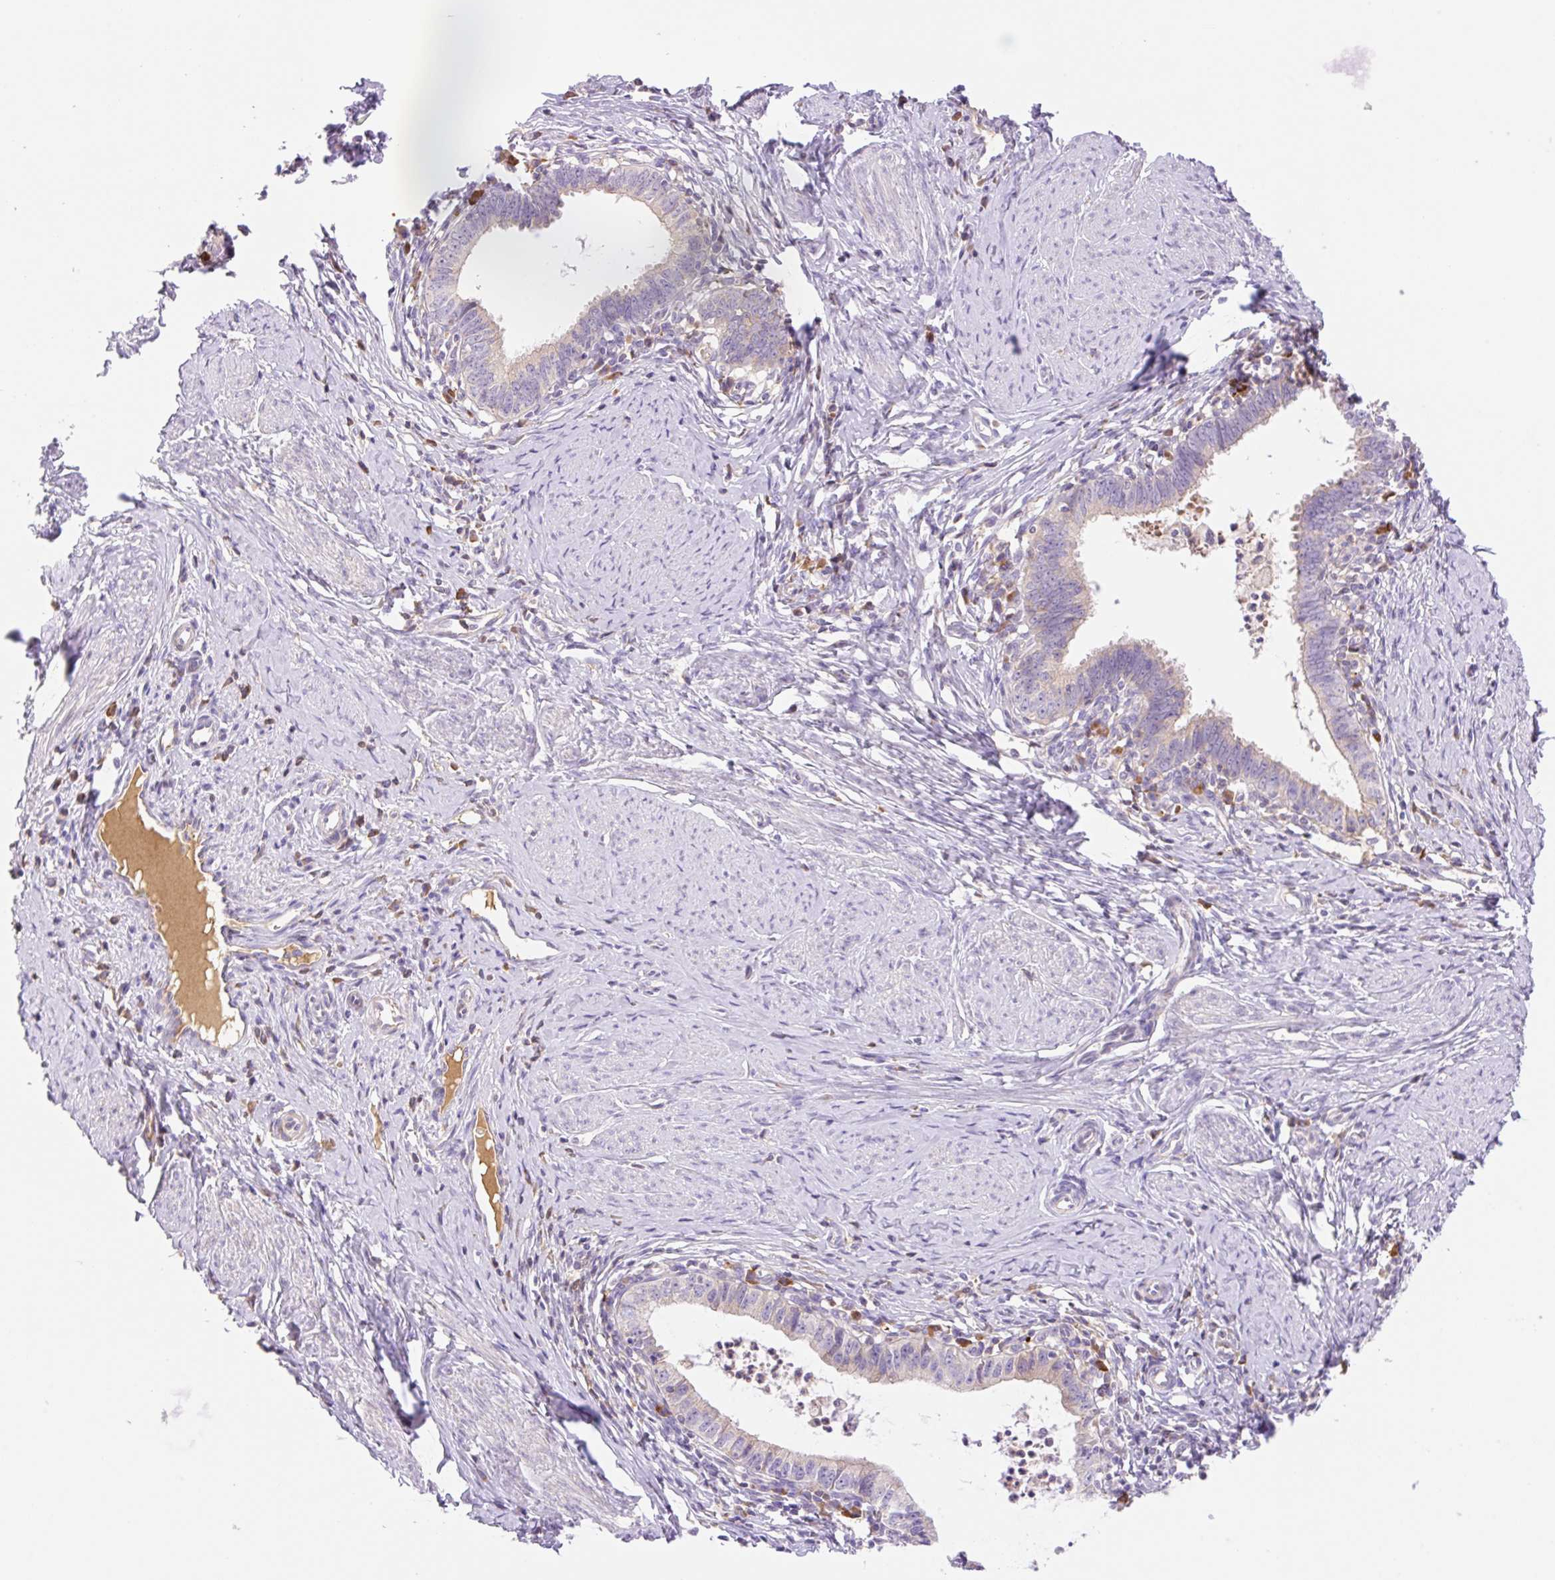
{"staining": {"intensity": "negative", "quantity": "none", "location": "none"}, "tissue": "cervical cancer", "cell_type": "Tumor cells", "image_type": "cancer", "snomed": [{"axis": "morphology", "description": "Adenocarcinoma, NOS"}, {"axis": "topography", "description": "Cervix"}], "caption": "Tumor cells show no significant protein positivity in cervical cancer. (Stains: DAB (3,3'-diaminobenzidine) immunohistochemistry (IHC) with hematoxylin counter stain, Microscopy: brightfield microscopy at high magnification).", "gene": "DENND5A", "patient": {"sex": "female", "age": 36}}